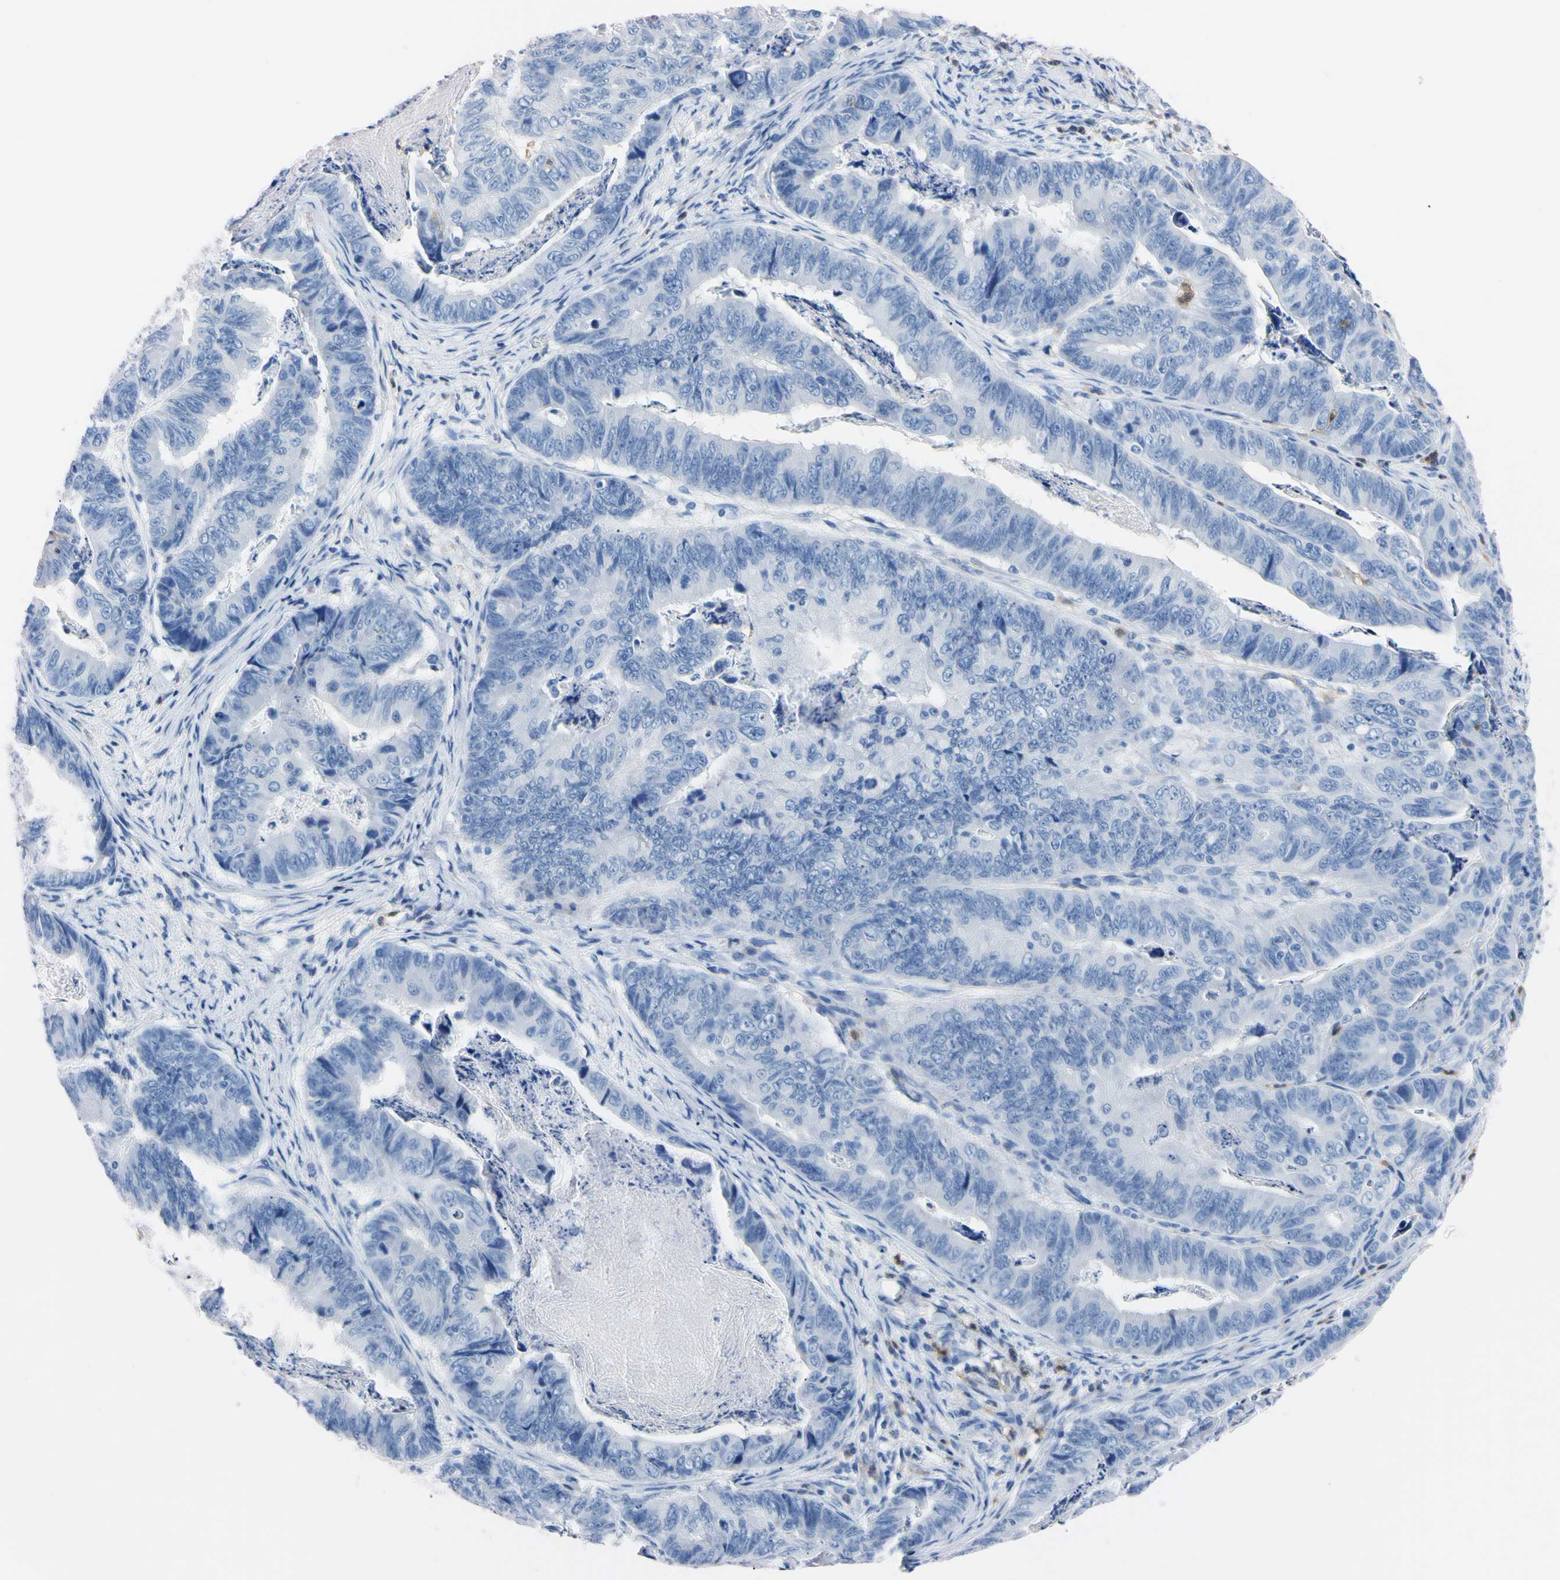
{"staining": {"intensity": "negative", "quantity": "none", "location": "none"}, "tissue": "stomach cancer", "cell_type": "Tumor cells", "image_type": "cancer", "snomed": [{"axis": "morphology", "description": "Adenocarcinoma, NOS"}, {"axis": "topography", "description": "Stomach, lower"}], "caption": "Stomach cancer was stained to show a protein in brown. There is no significant positivity in tumor cells.", "gene": "NCF4", "patient": {"sex": "male", "age": 77}}